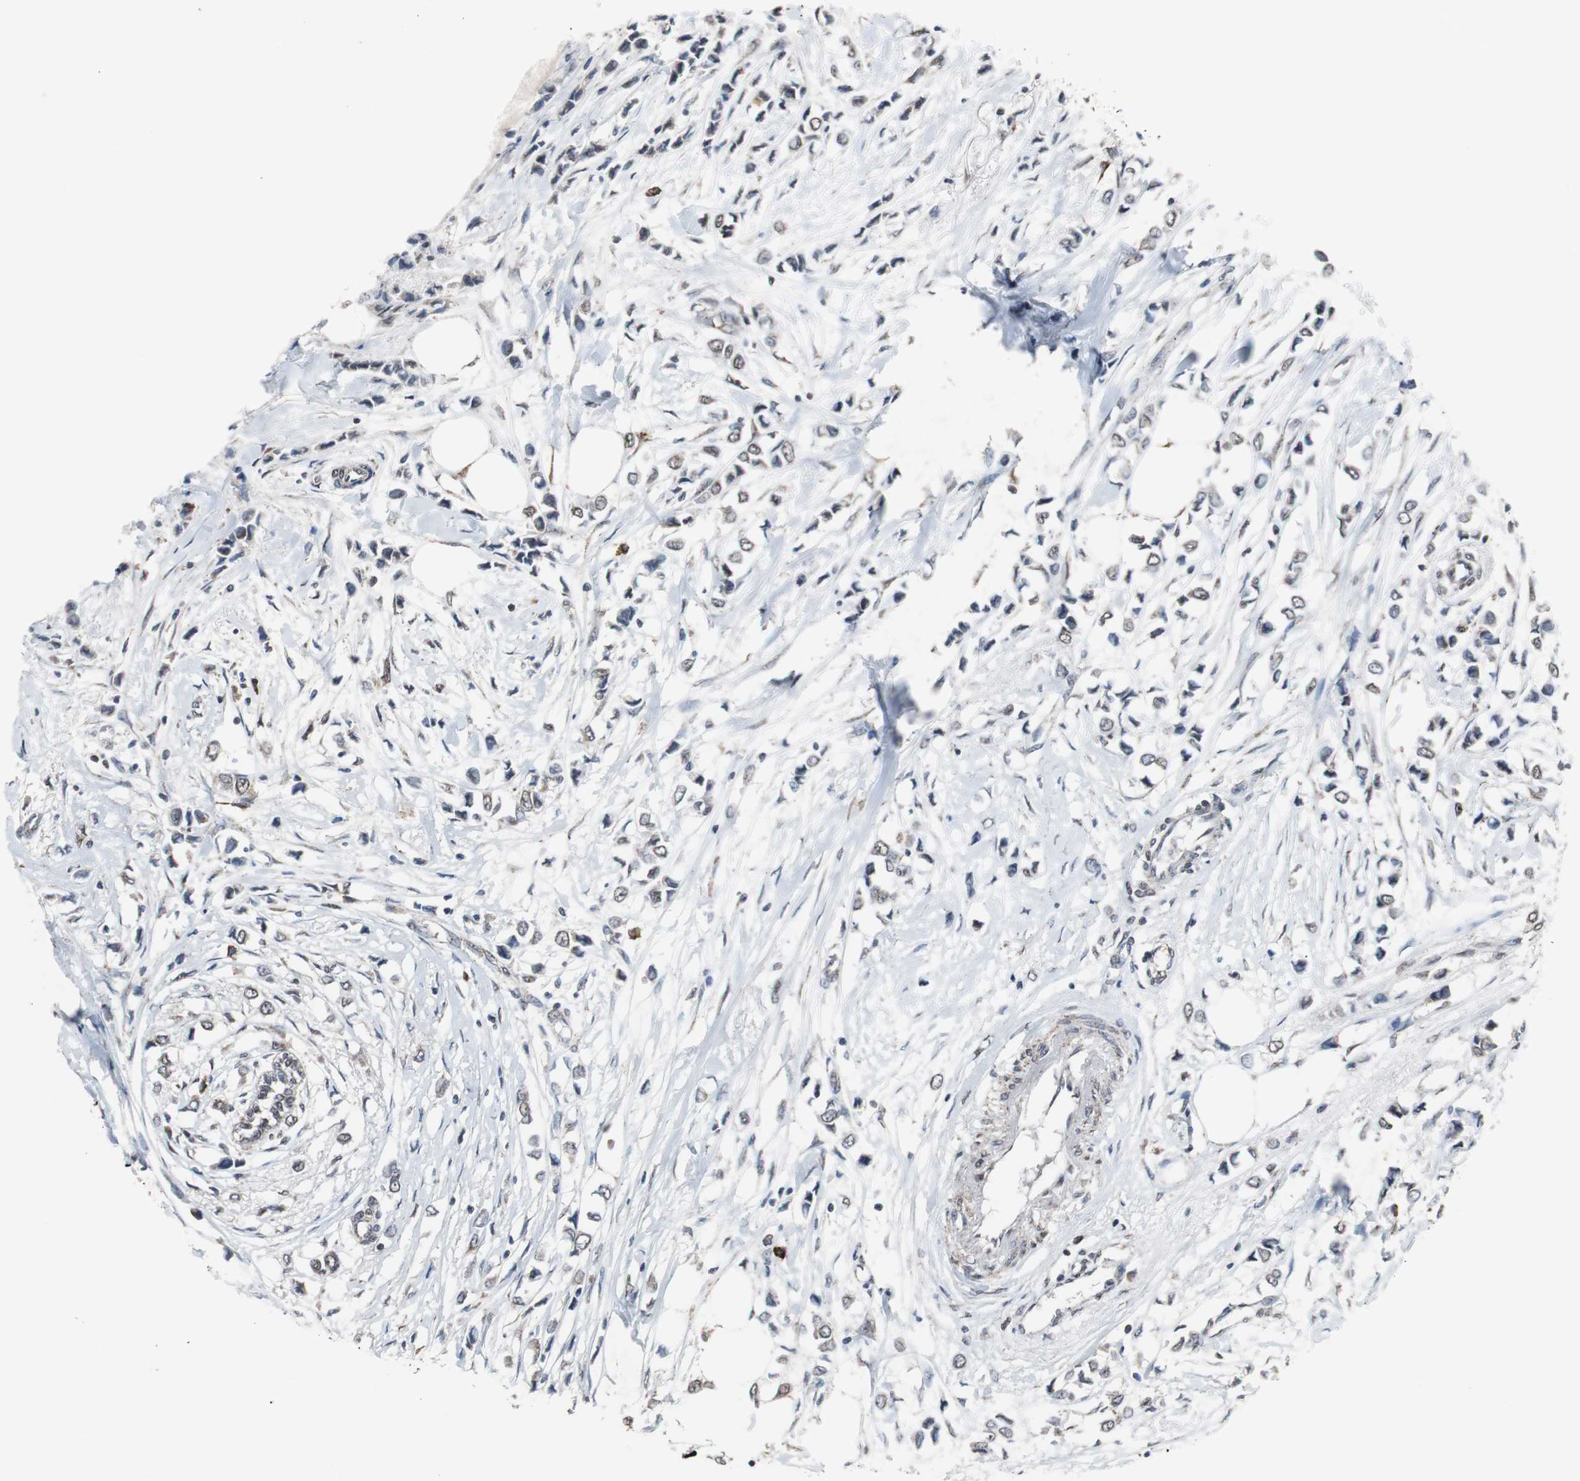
{"staining": {"intensity": "negative", "quantity": "none", "location": "none"}, "tissue": "breast cancer", "cell_type": "Tumor cells", "image_type": "cancer", "snomed": [{"axis": "morphology", "description": "Lobular carcinoma"}, {"axis": "topography", "description": "Breast"}], "caption": "Tumor cells show no significant protein staining in breast cancer (lobular carcinoma).", "gene": "ZHX2", "patient": {"sex": "female", "age": 51}}